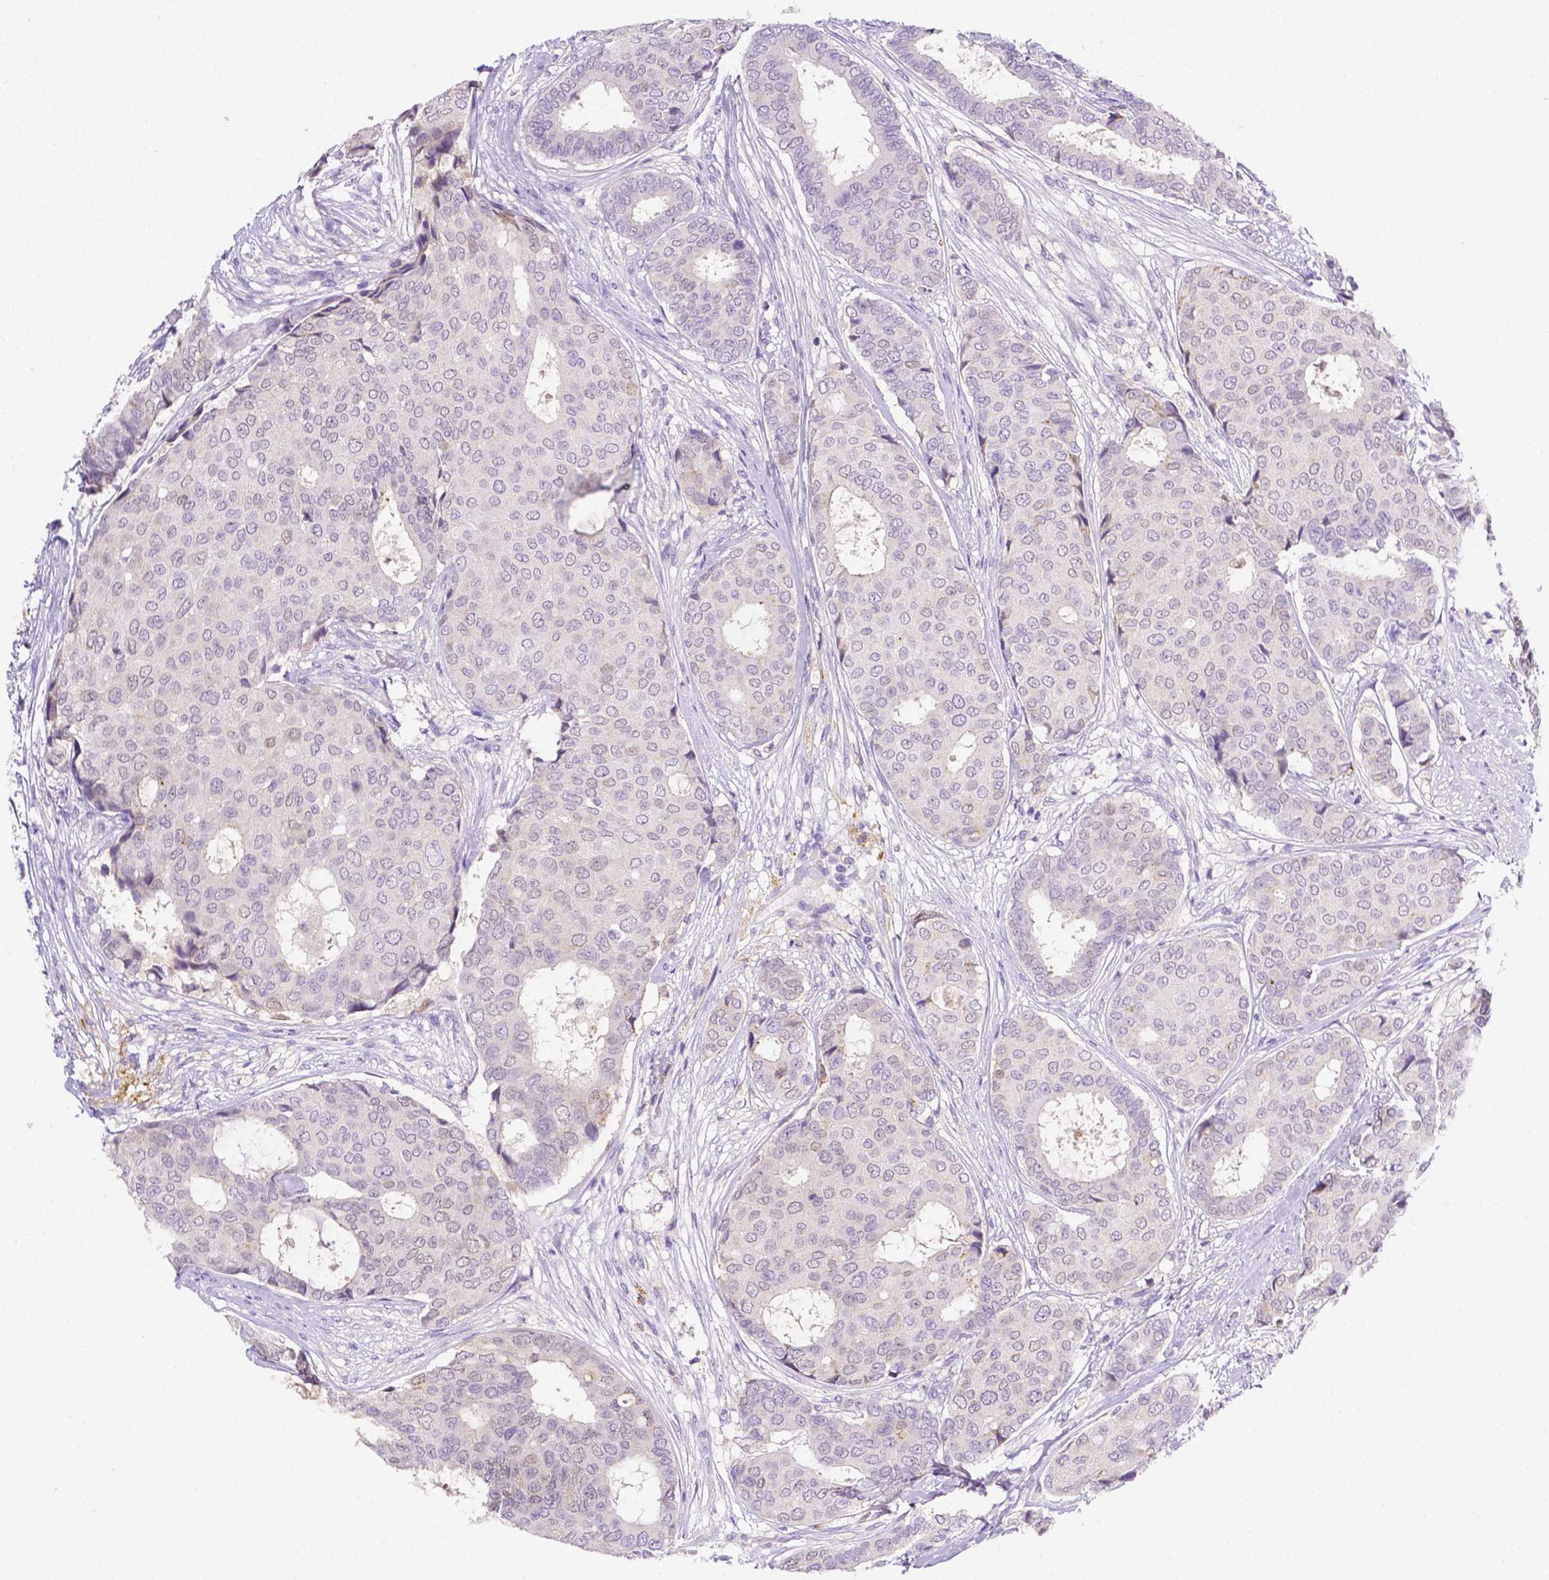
{"staining": {"intensity": "negative", "quantity": "none", "location": "none"}, "tissue": "breast cancer", "cell_type": "Tumor cells", "image_type": "cancer", "snomed": [{"axis": "morphology", "description": "Duct carcinoma"}, {"axis": "topography", "description": "Breast"}], "caption": "Breast cancer stained for a protein using IHC displays no positivity tumor cells.", "gene": "NXPH2", "patient": {"sex": "female", "age": 75}}